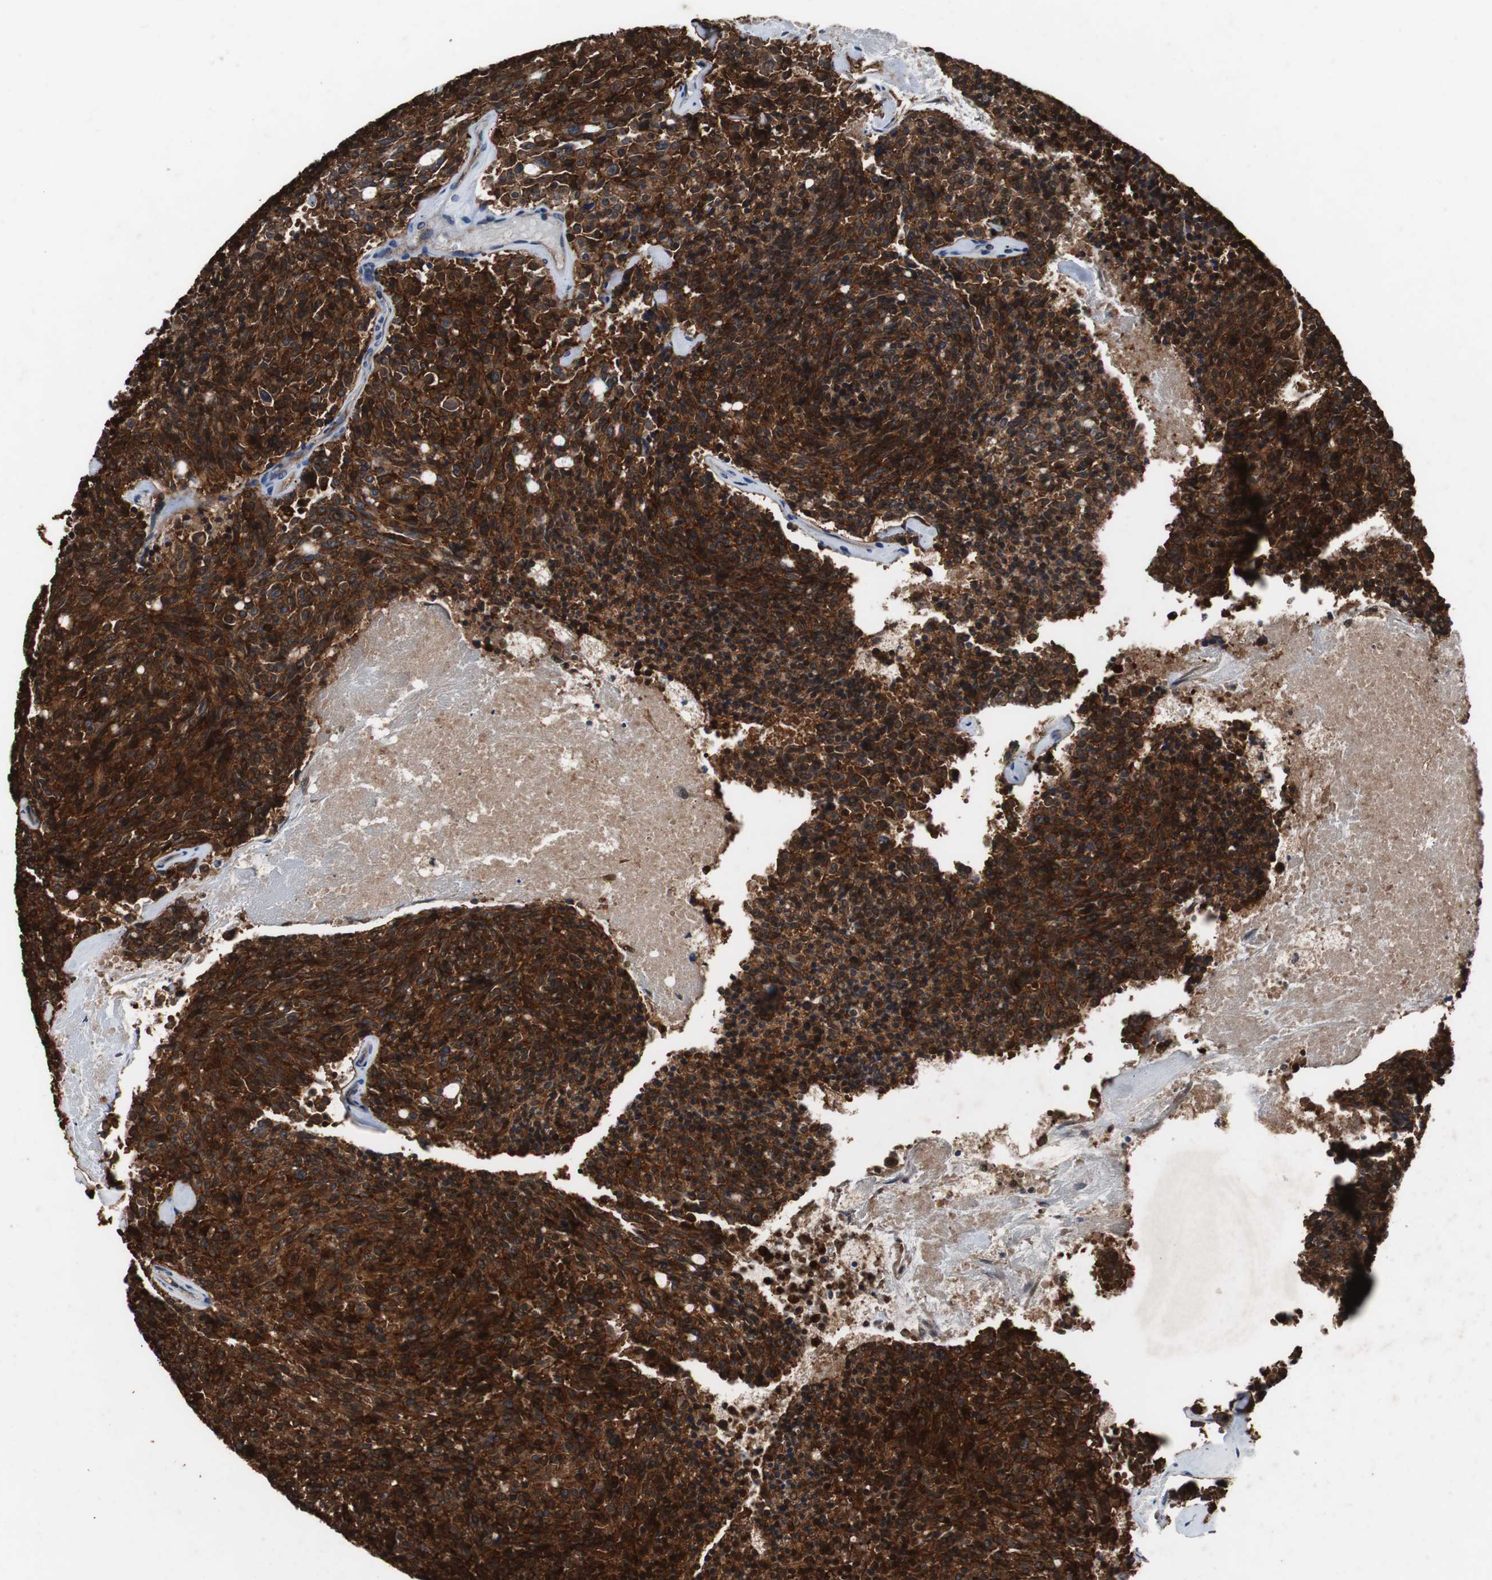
{"staining": {"intensity": "strong", "quantity": ">75%", "location": "cytoplasmic/membranous,nuclear"}, "tissue": "carcinoid", "cell_type": "Tumor cells", "image_type": "cancer", "snomed": [{"axis": "morphology", "description": "Carcinoid, malignant, NOS"}, {"axis": "topography", "description": "Pancreas"}], "caption": "A histopathology image of carcinoid stained for a protein shows strong cytoplasmic/membranous and nuclear brown staining in tumor cells.", "gene": "NDRG1", "patient": {"sex": "female", "age": 54}}